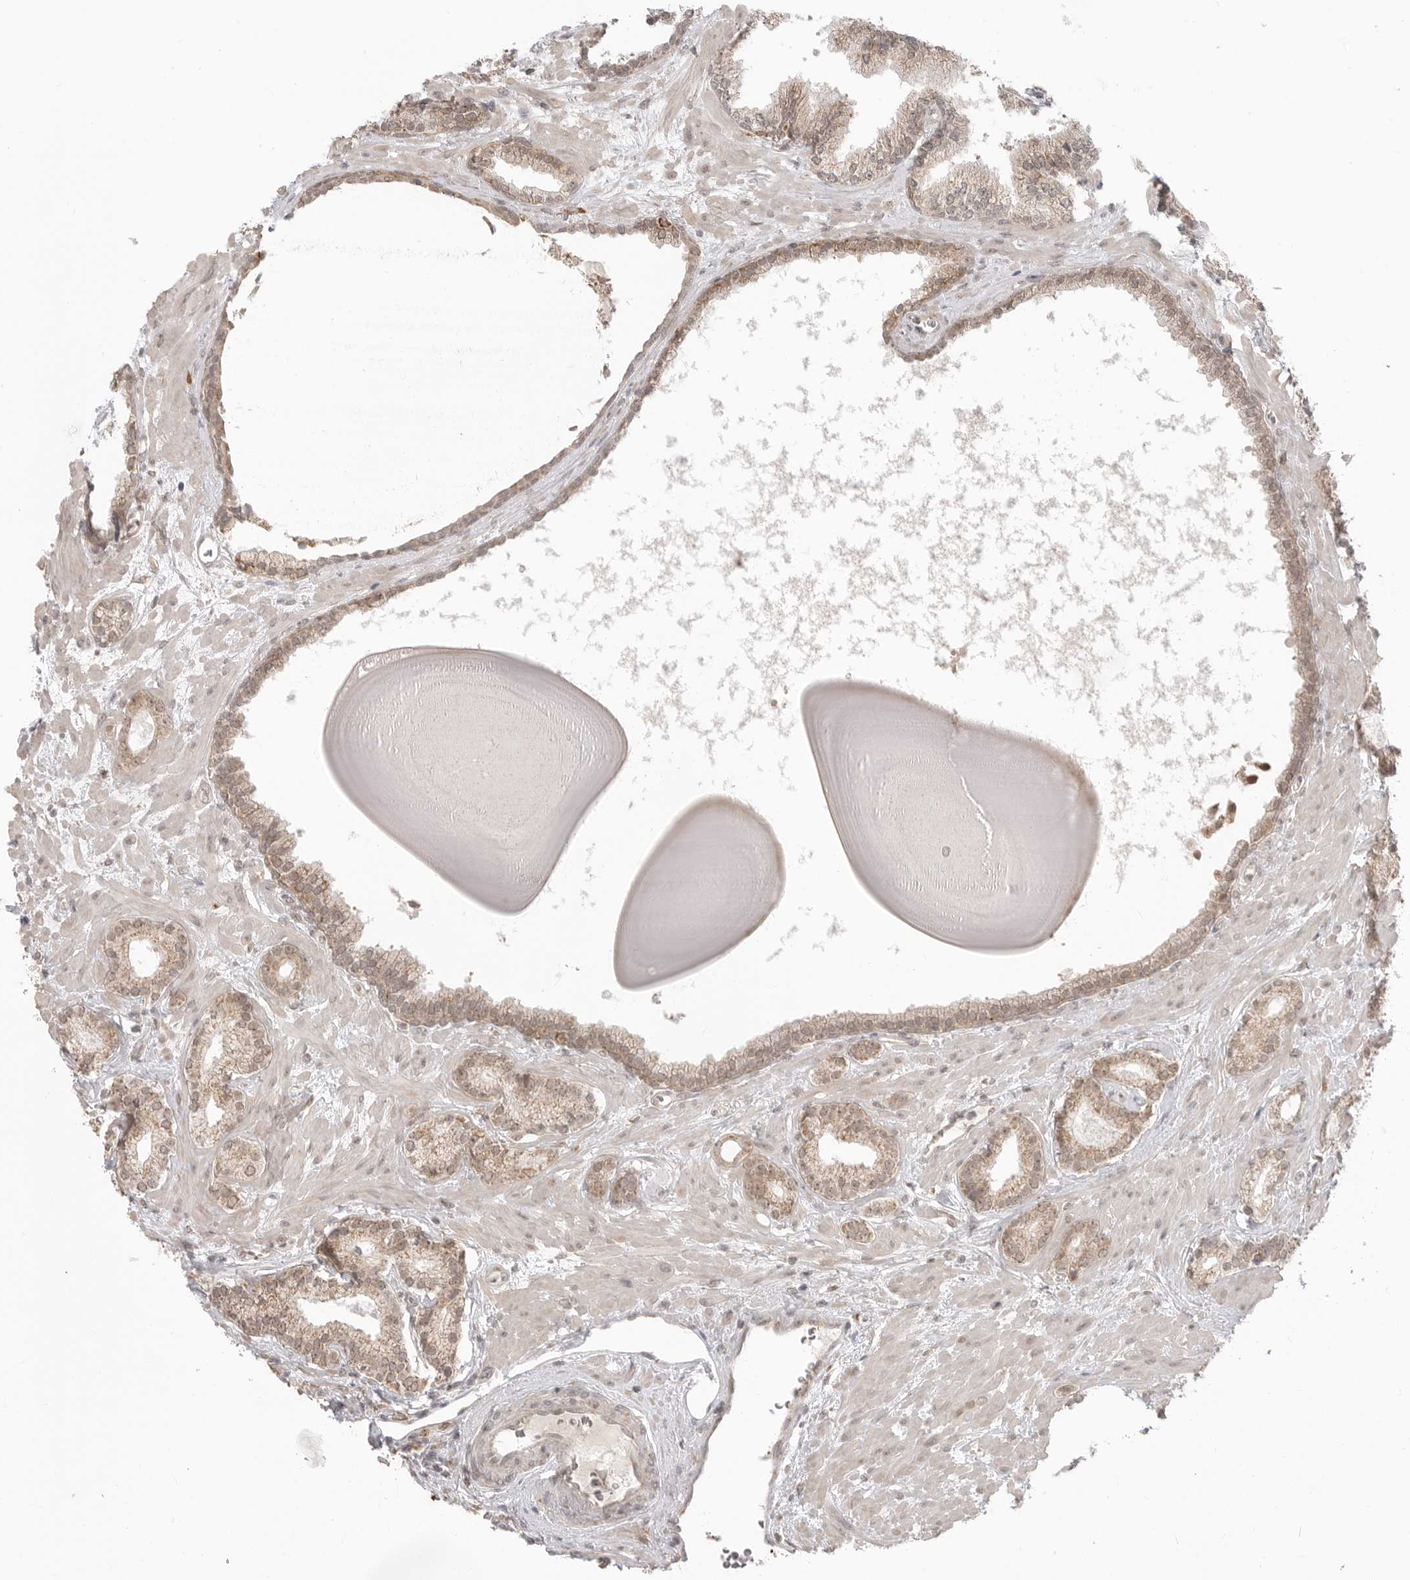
{"staining": {"intensity": "weak", "quantity": ">75%", "location": "cytoplasmic/membranous"}, "tissue": "prostate cancer", "cell_type": "Tumor cells", "image_type": "cancer", "snomed": [{"axis": "morphology", "description": "Adenocarcinoma, Low grade"}, {"axis": "topography", "description": "Prostate"}], "caption": "Immunohistochemical staining of prostate cancer (low-grade adenocarcinoma) displays low levels of weak cytoplasmic/membranous staining in about >75% of tumor cells. (DAB IHC, brown staining for protein, blue staining for nuclei).", "gene": "KALRN", "patient": {"sex": "male", "age": 70}}